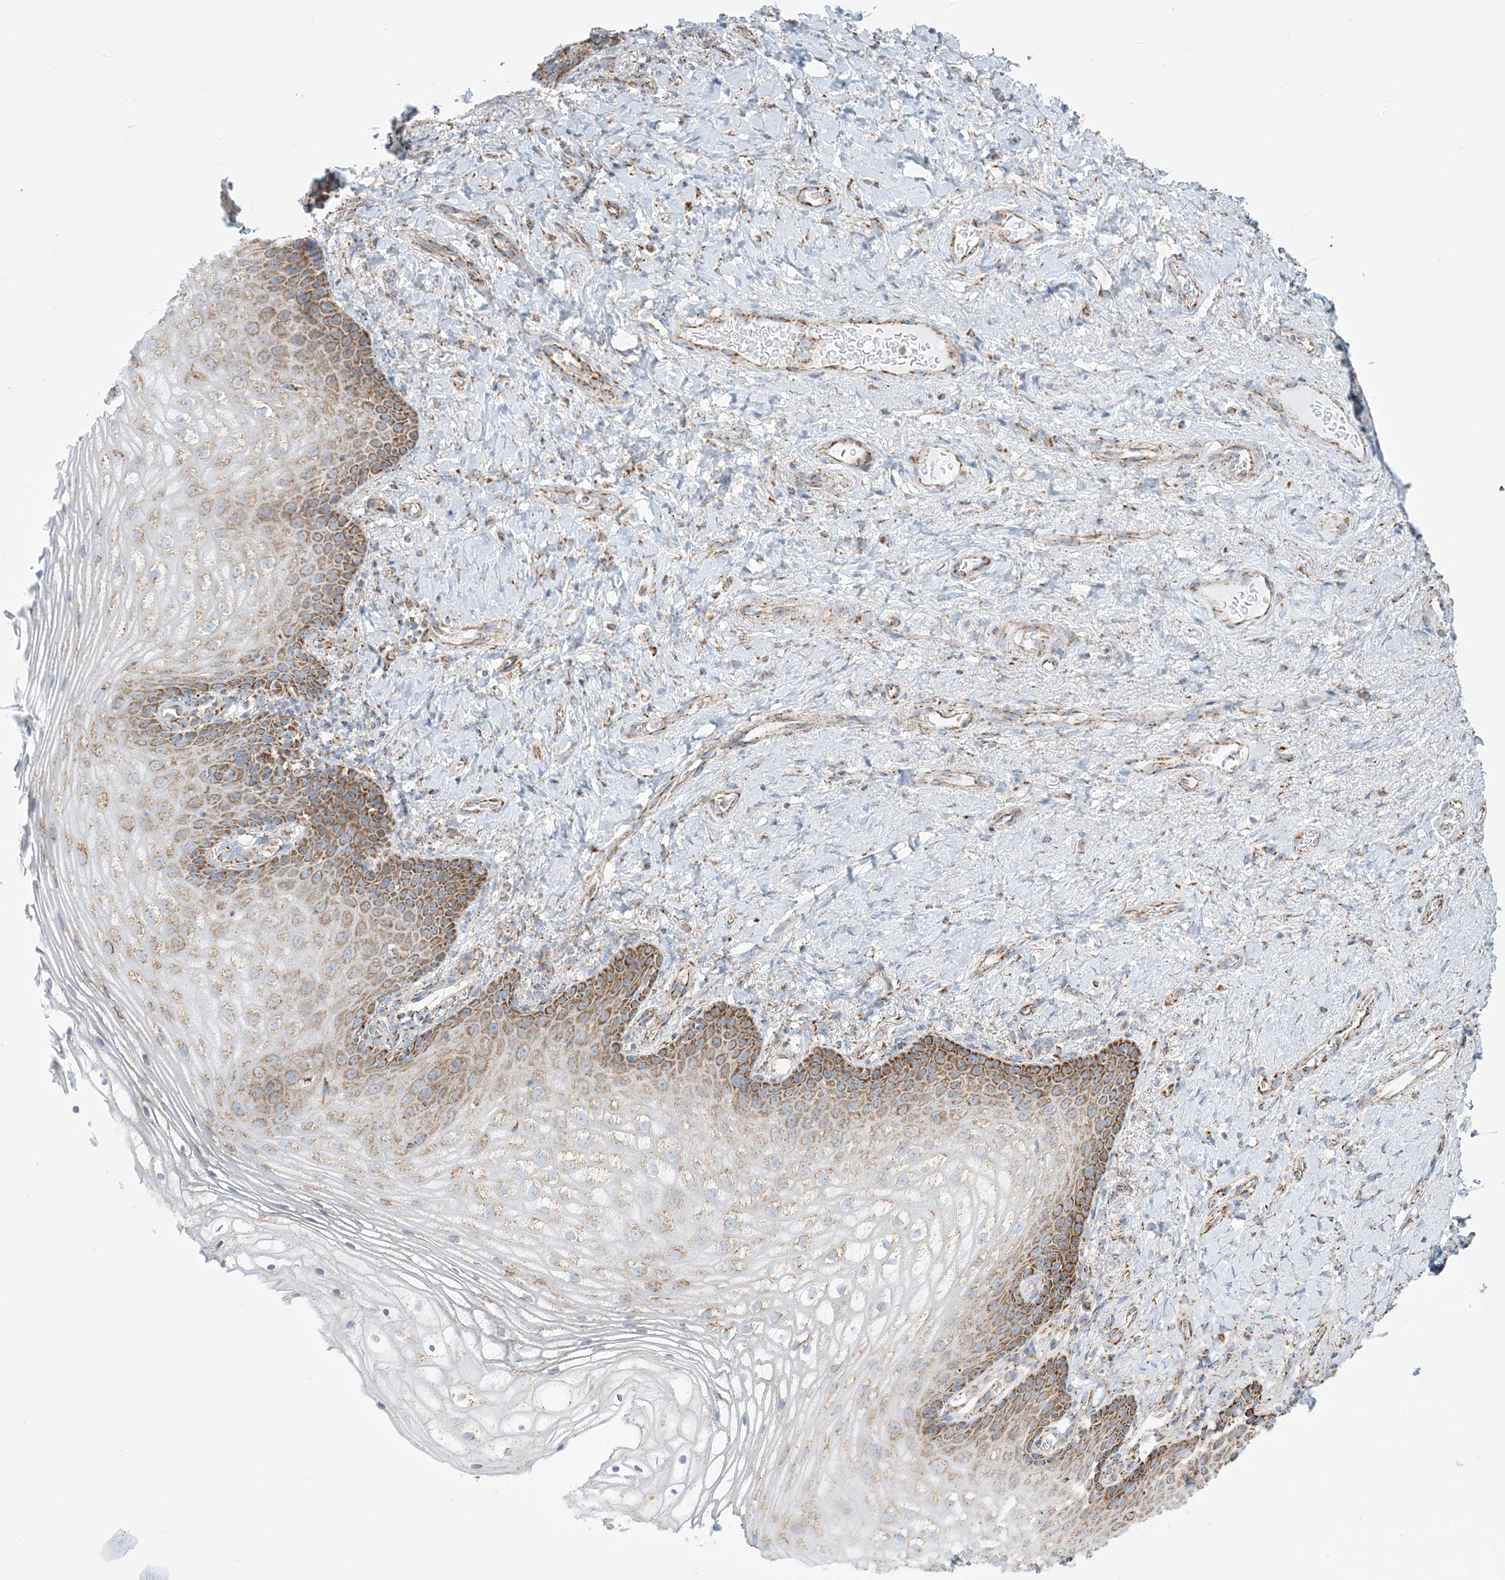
{"staining": {"intensity": "moderate", "quantity": ">75%", "location": "cytoplasmic/membranous"}, "tissue": "vagina", "cell_type": "Squamous epithelial cells", "image_type": "normal", "snomed": [{"axis": "morphology", "description": "Normal tissue, NOS"}, {"axis": "topography", "description": "Vagina"}], "caption": "A medium amount of moderate cytoplasmic/membranous staining is seen in approximately >75% of squamous epithelial cells in normal vagina.", "gene": "SAMM50", "patient": {"sex": "female", "age": 60}}